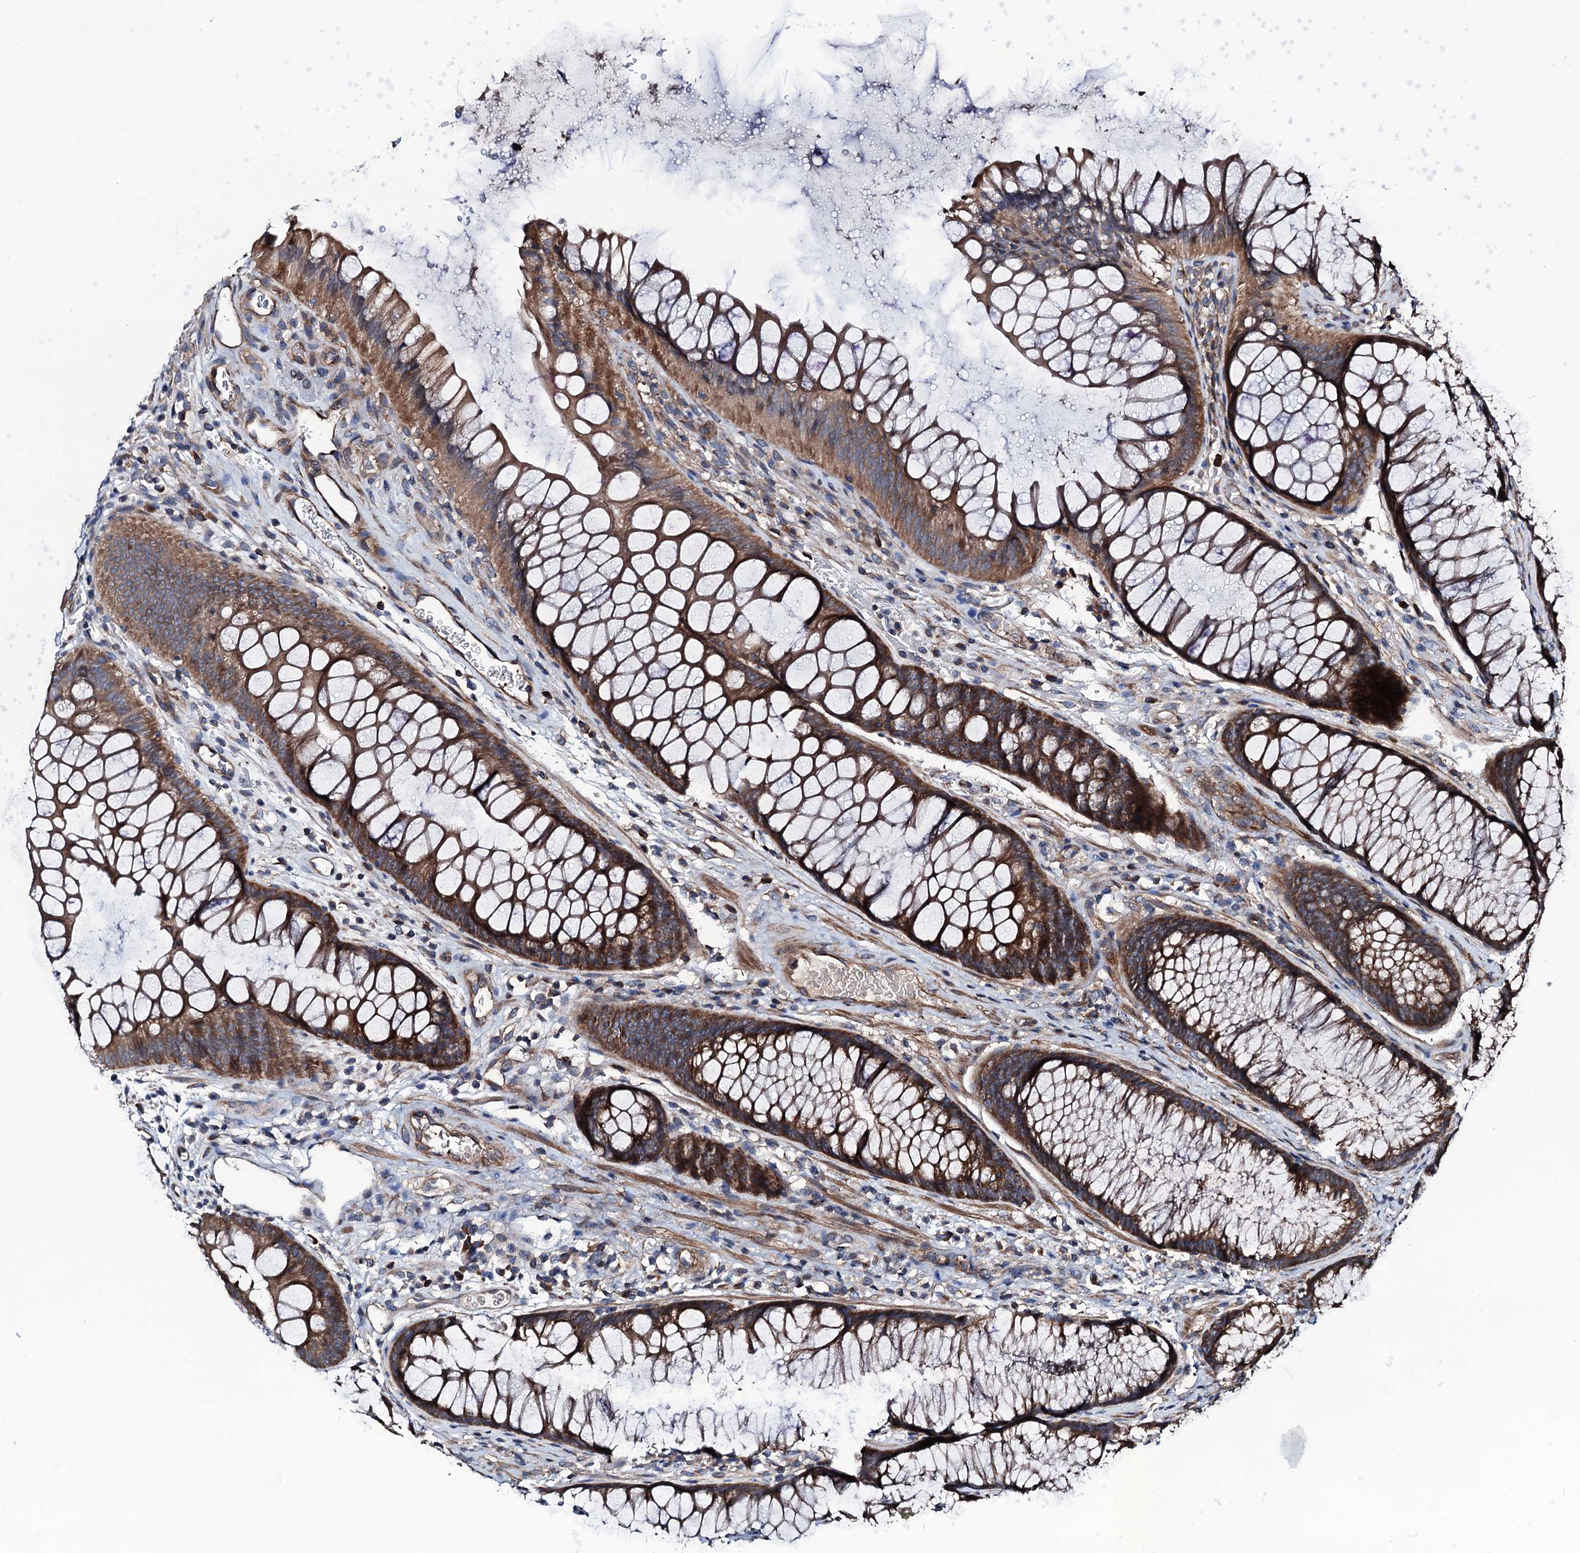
{"staining": {"intensity": "moderate", "quantity": ">75%", "location": "cytoplasmic/membranous"}, "tissue": "colon", "cell_type": "Endothelial cells", "image_type": "normal", "snomed": [{"axis": "morphology", "description": "Normal tissue, NOS"}, {"axis": "topography", "description": "Colon"}], "caption": "An image of colon stained for a protein shows moderate cytoplasmic/membranous brown staining in endothelial cells. (Stains: DAB in brown, nuclei in blue, Microscopy: brightfield microscopy at high magnification).", "gene": "NEK1", "patient": {"sex": "female", "age": 82}}